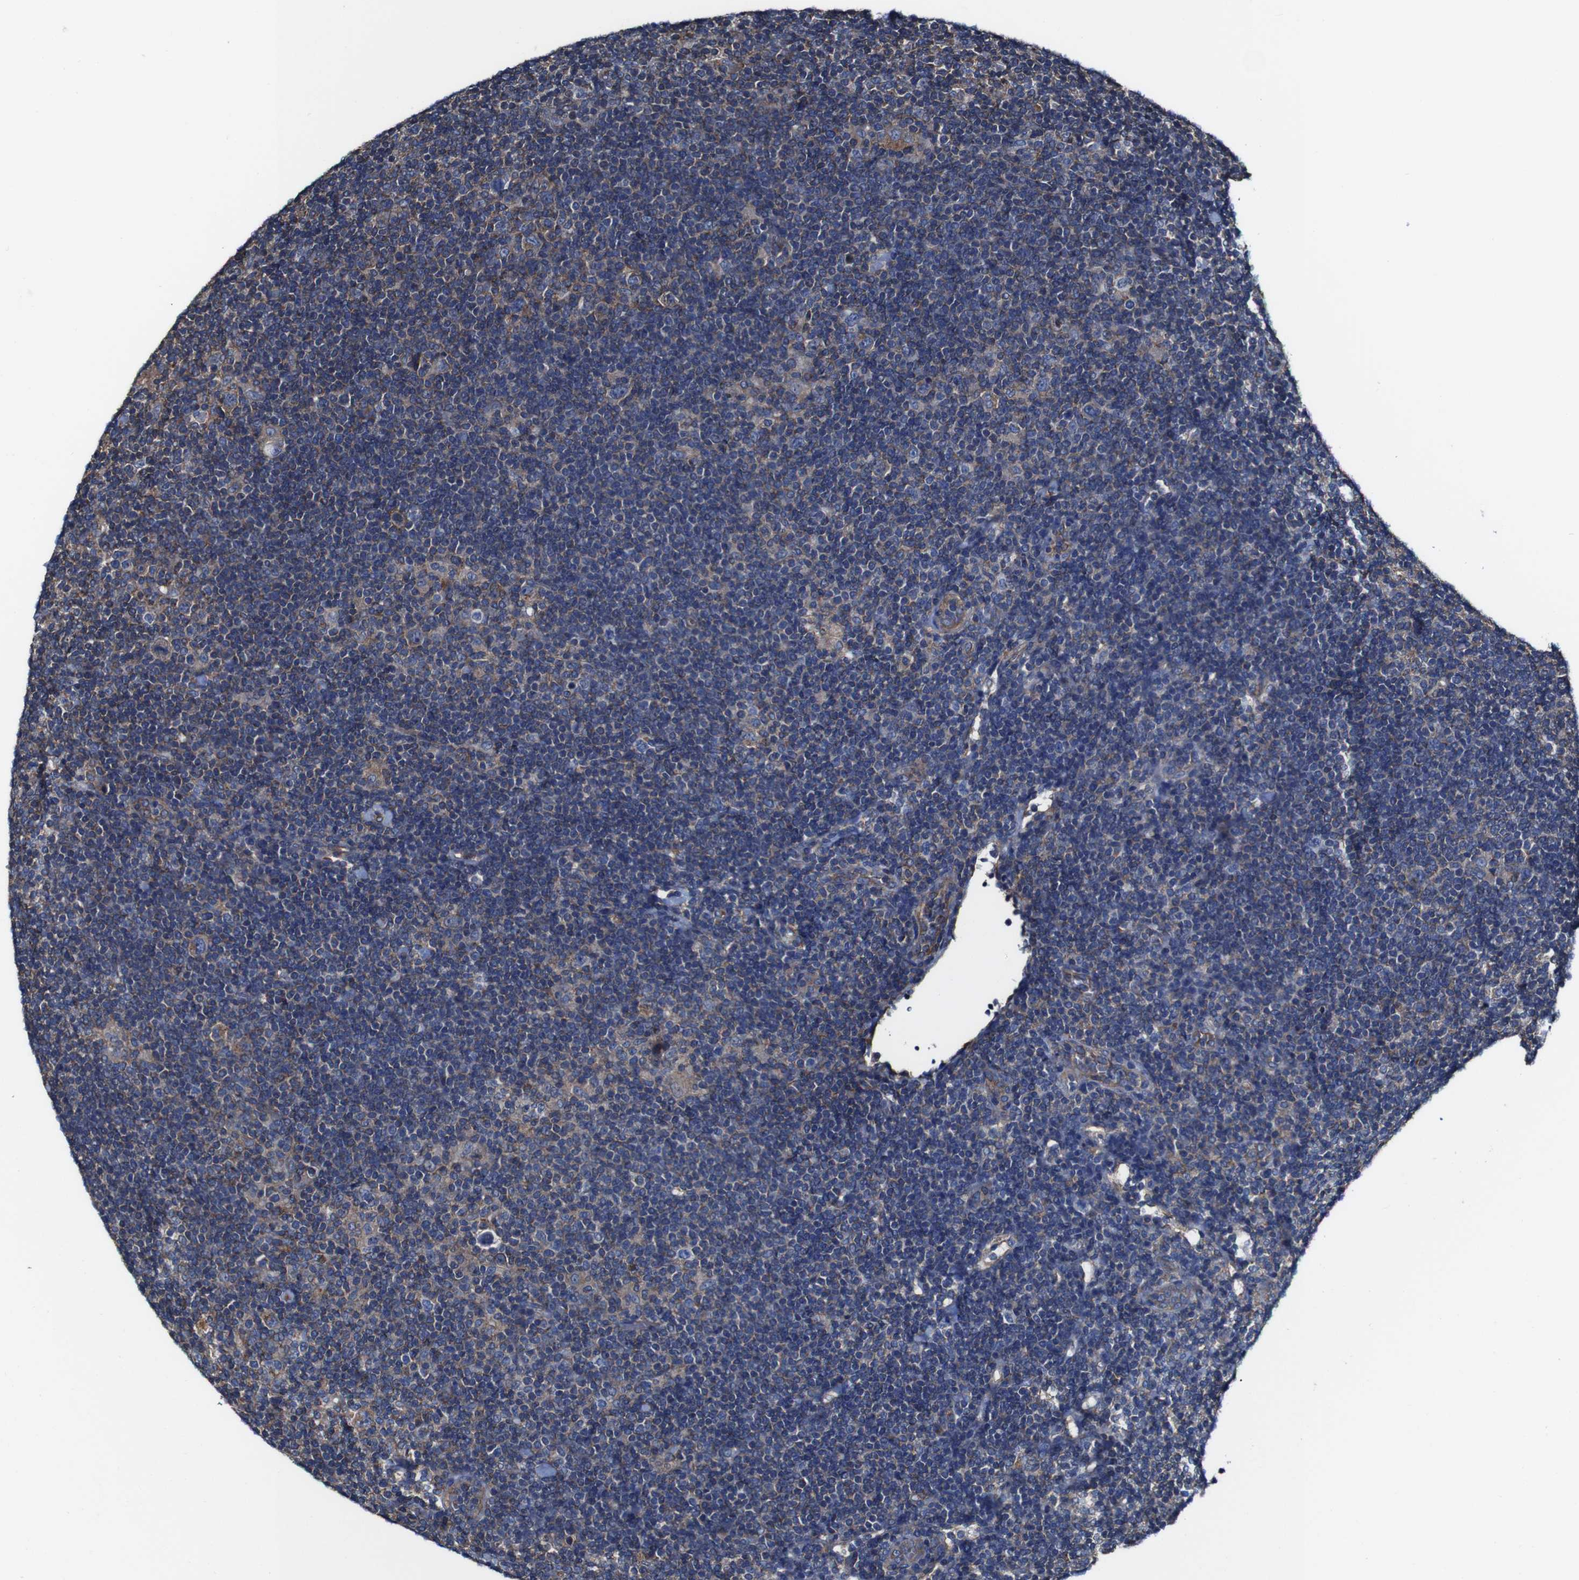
{"staining": {"intensity": "moderate", "quantity": ">75%", "location": "cytoplasmic/membranous"}, "tissue": "lymphoma", "cell_type": "Tumor cells", "image_type": "cancer", "snomed": [{"axis": "morphology", "description": "Hodgkin's disease, NOS"}, {"axis": "topography", "description": "Lymph node"}], "caption": "Immunohistochemistry staining of lymphoma, which exhibits medium levels of moderate cytoplasmic/membranous positivity in approximately >75% of tumor cells indicating moderate cytoplasmic/membranous protein staining. The staining was performed using DAB (brown) for protein detection and nuclei were counterstained in hematoxylin (blue).", "gene": "CSF1R", "patient": {"sex": "female", "age": 57}}